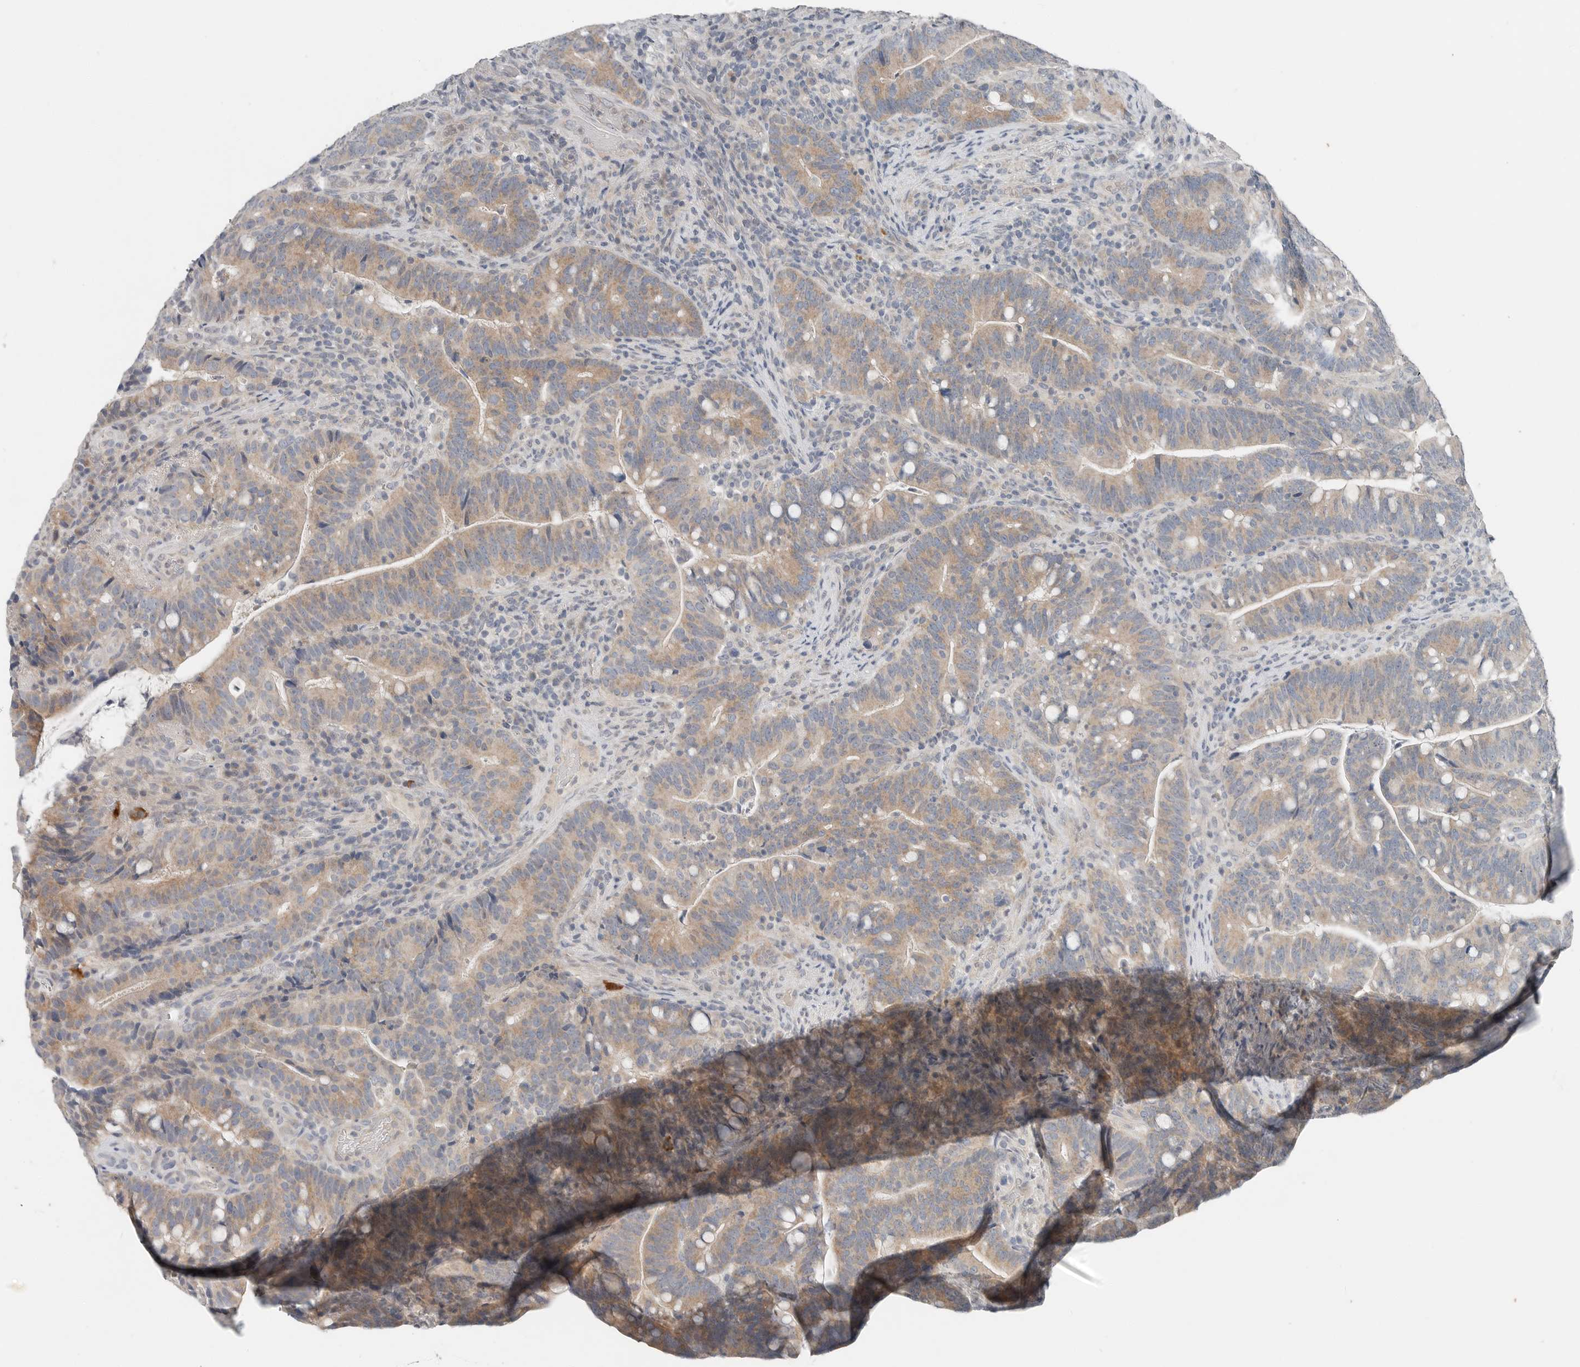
{"staining": {"intensity": "weak", "quantity": "25%-75%", "location": "cytoplasmic/membranous"}, "tissue": "colorectal cancer", "cell_type": "Tumor cells", "image_type": "cancer", "snomed": [{"axis": "morphology", "description": "Adenocarcinoma, NOS"}, {"axis": "topography", "description": "Colon"}], "caption": "The photomicrograph displays staining of colorectal cancer, revealing weak cytoplasmic/membranous protein positivity (brown color) within tumor cells. (brown staining indicates protein expression, while blue staining denotes nuclei).", "gene": "FCRLB", "patient": {"sex": "female", "age": 66}}